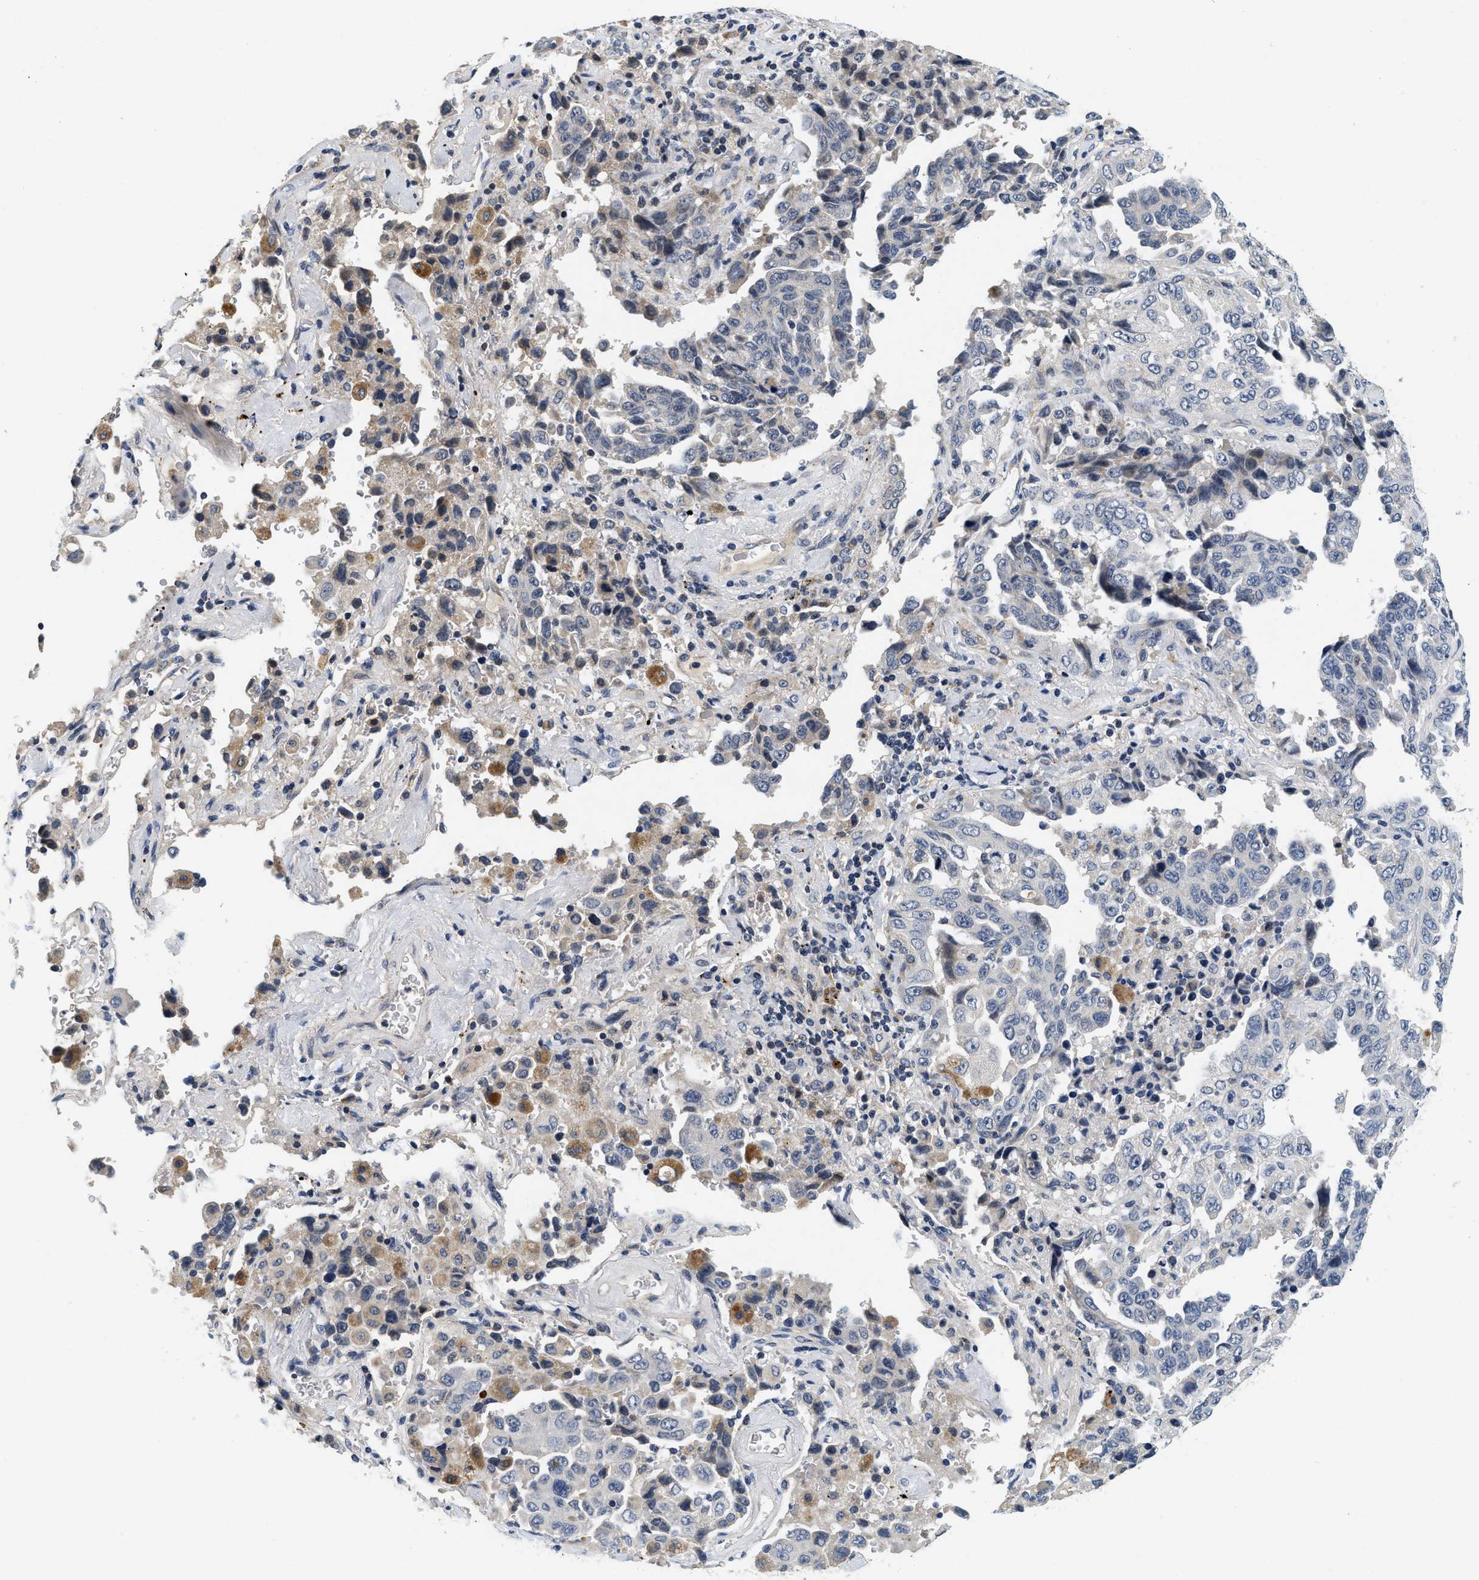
{"staining": {"intensity": "negative", "quantity": "none", "location": "none"}, "tissue": "lung cancer", "cell_type": "Tumor cells", "image_type": "cancer", "snomed": [{"axis": "morphology", "description": "Adenocarcinoma, NOS"}, {"axis": "topography", "description": "Lung"}], "caption": "Immunohistochemistry photomicrograph of neoplastic tissue: adenocarcinoma (lung) stained with DAB demonstrates no significant protein expression in tumor cells. (Stains: DAB (3,3'-diaminobenzidine) immunohistochemistry (IHC) with hematoxylin counter stain, Microscopy: brightfield microscopy at high magnification).", "gene": "PDP1", "patient": {"sex": "female", "age": 51}}